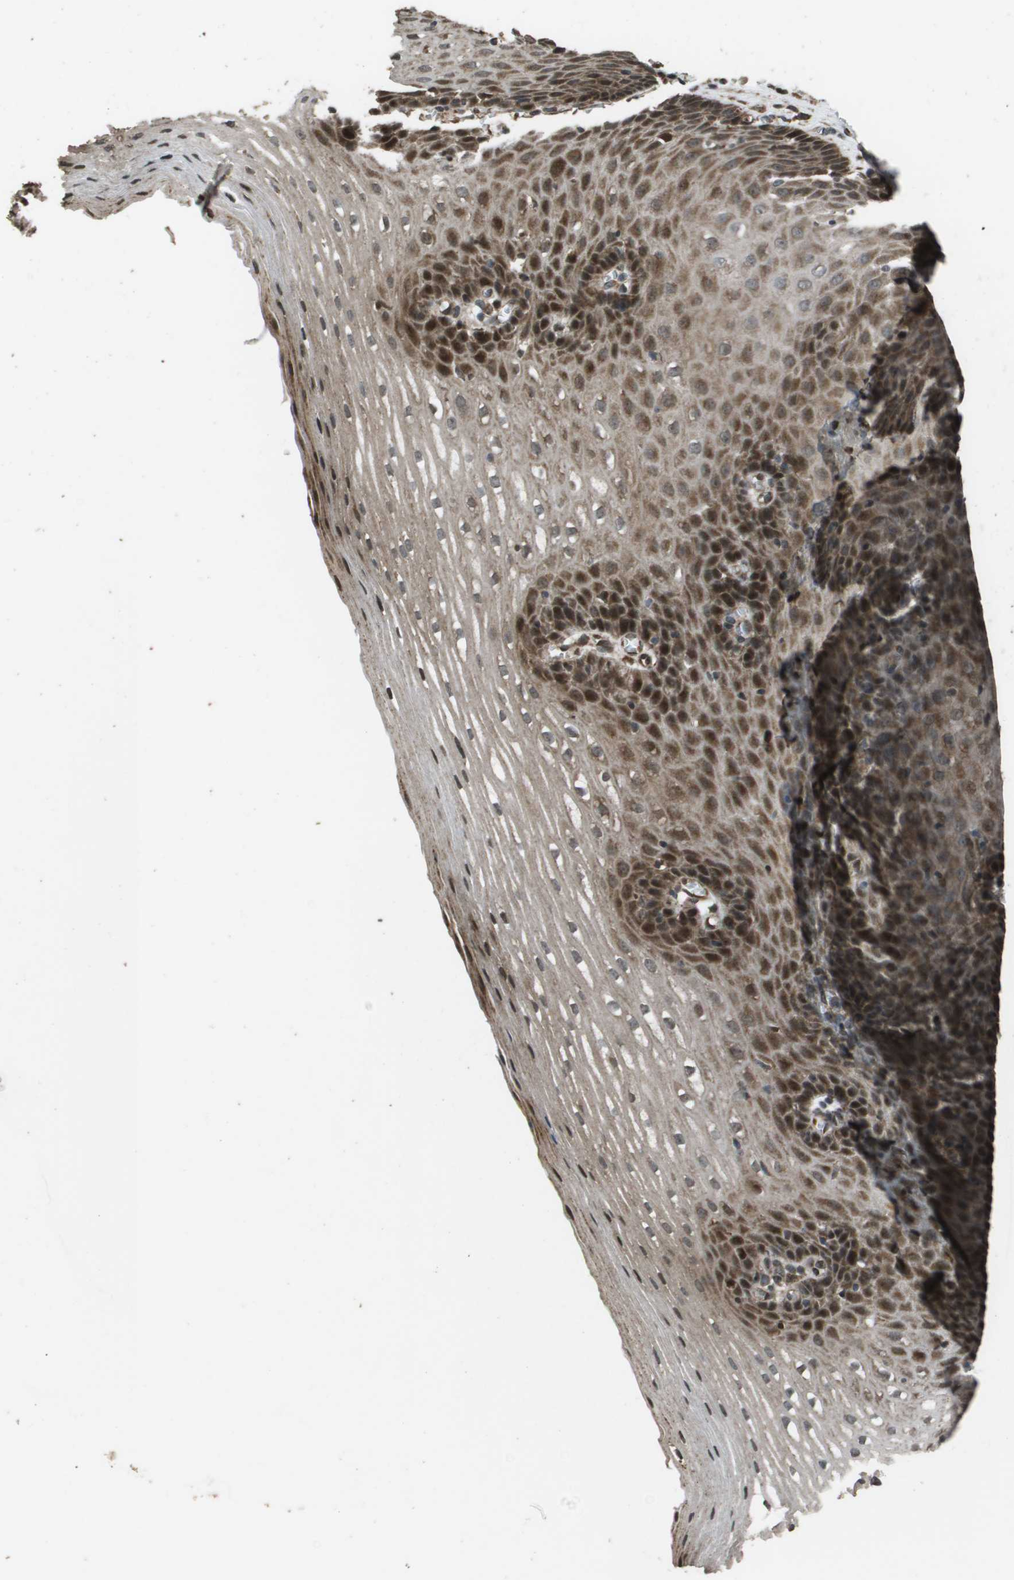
{"staining": {"intensity": "moderate", "quantity": "25%-75%", "location": "cytoplasmic/membranous"}, "tissue": "esophagus", "cell_type": "Squamous epithelial cells", "image_type": "normal", "snomed": [{"axis": "morphology", "description": "Normal tissue, NOS"}, {"axis": "topography", "description": "Esophagus"}], "caption": "Immunohistochemistry staining of benign esophagus, which reveals medium levels of moderate cytoplasmic/membranous expression in about 25%-75% of squamous epithelial cells indicating moderate cytoplasmic/membranous protein expression. The staining was performed using DAB (brown) for protein detection and nuclei were counterstained in hematoxylin (blue).", "gene": "FIG4", "patient": {"sex": "male", "age": 48}}